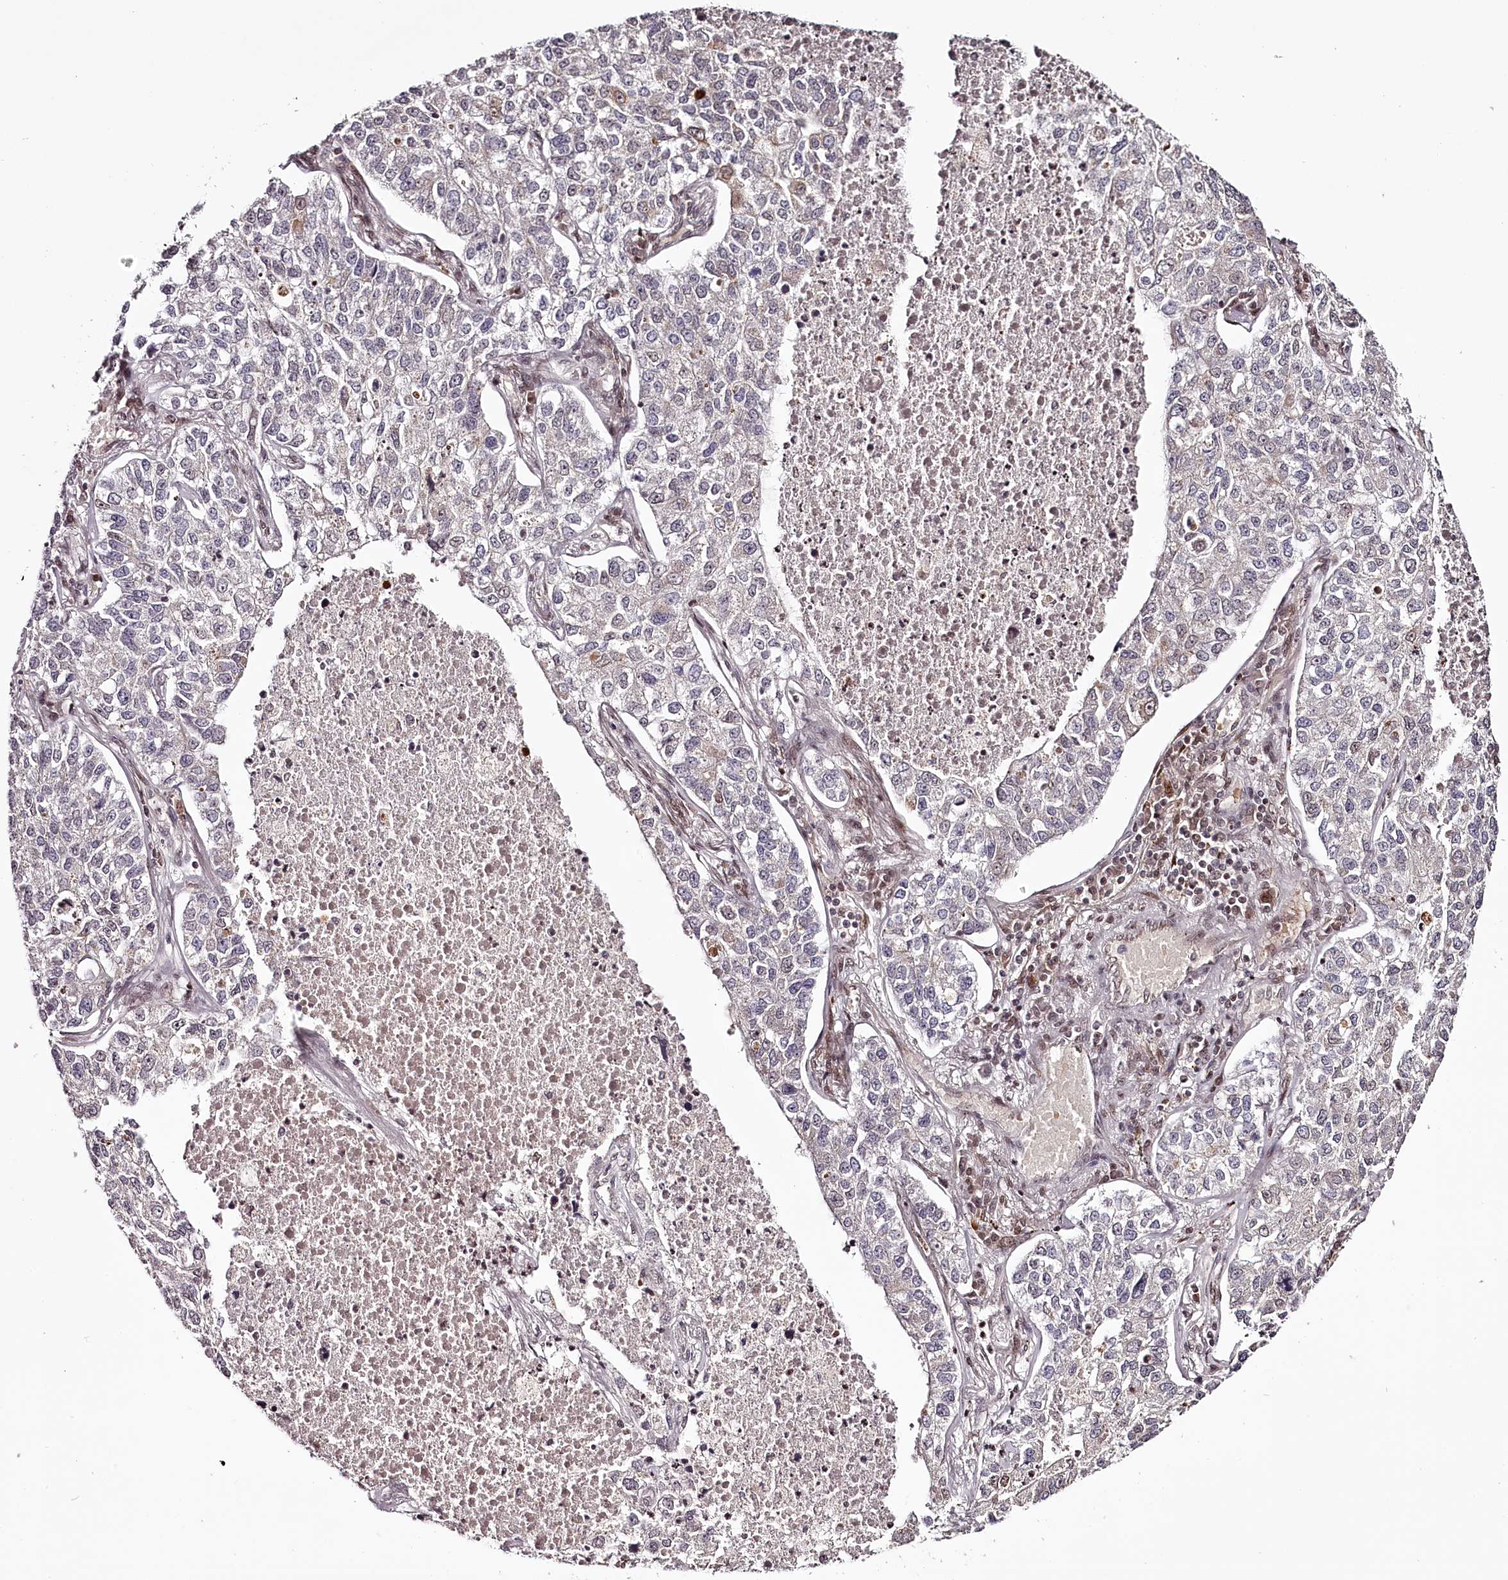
{"staining": {"intensity": "weak", "quantity": "<25%", "location": "nuclear"}, "tissue": "lung cancer", "cell_type": "Tumor cells", "image_type": "cancer", "snomed": [{"axis": "morphology", "description": "Adenocarcinoma, NOS"}, {"axis": "topography", "description": "Lung"}], "caption": "The histopathology image demonstrates no staining of tumor cells in lung cancer.", "gene": "THYN1", "patient": {"sex": "male", "age": 49}}